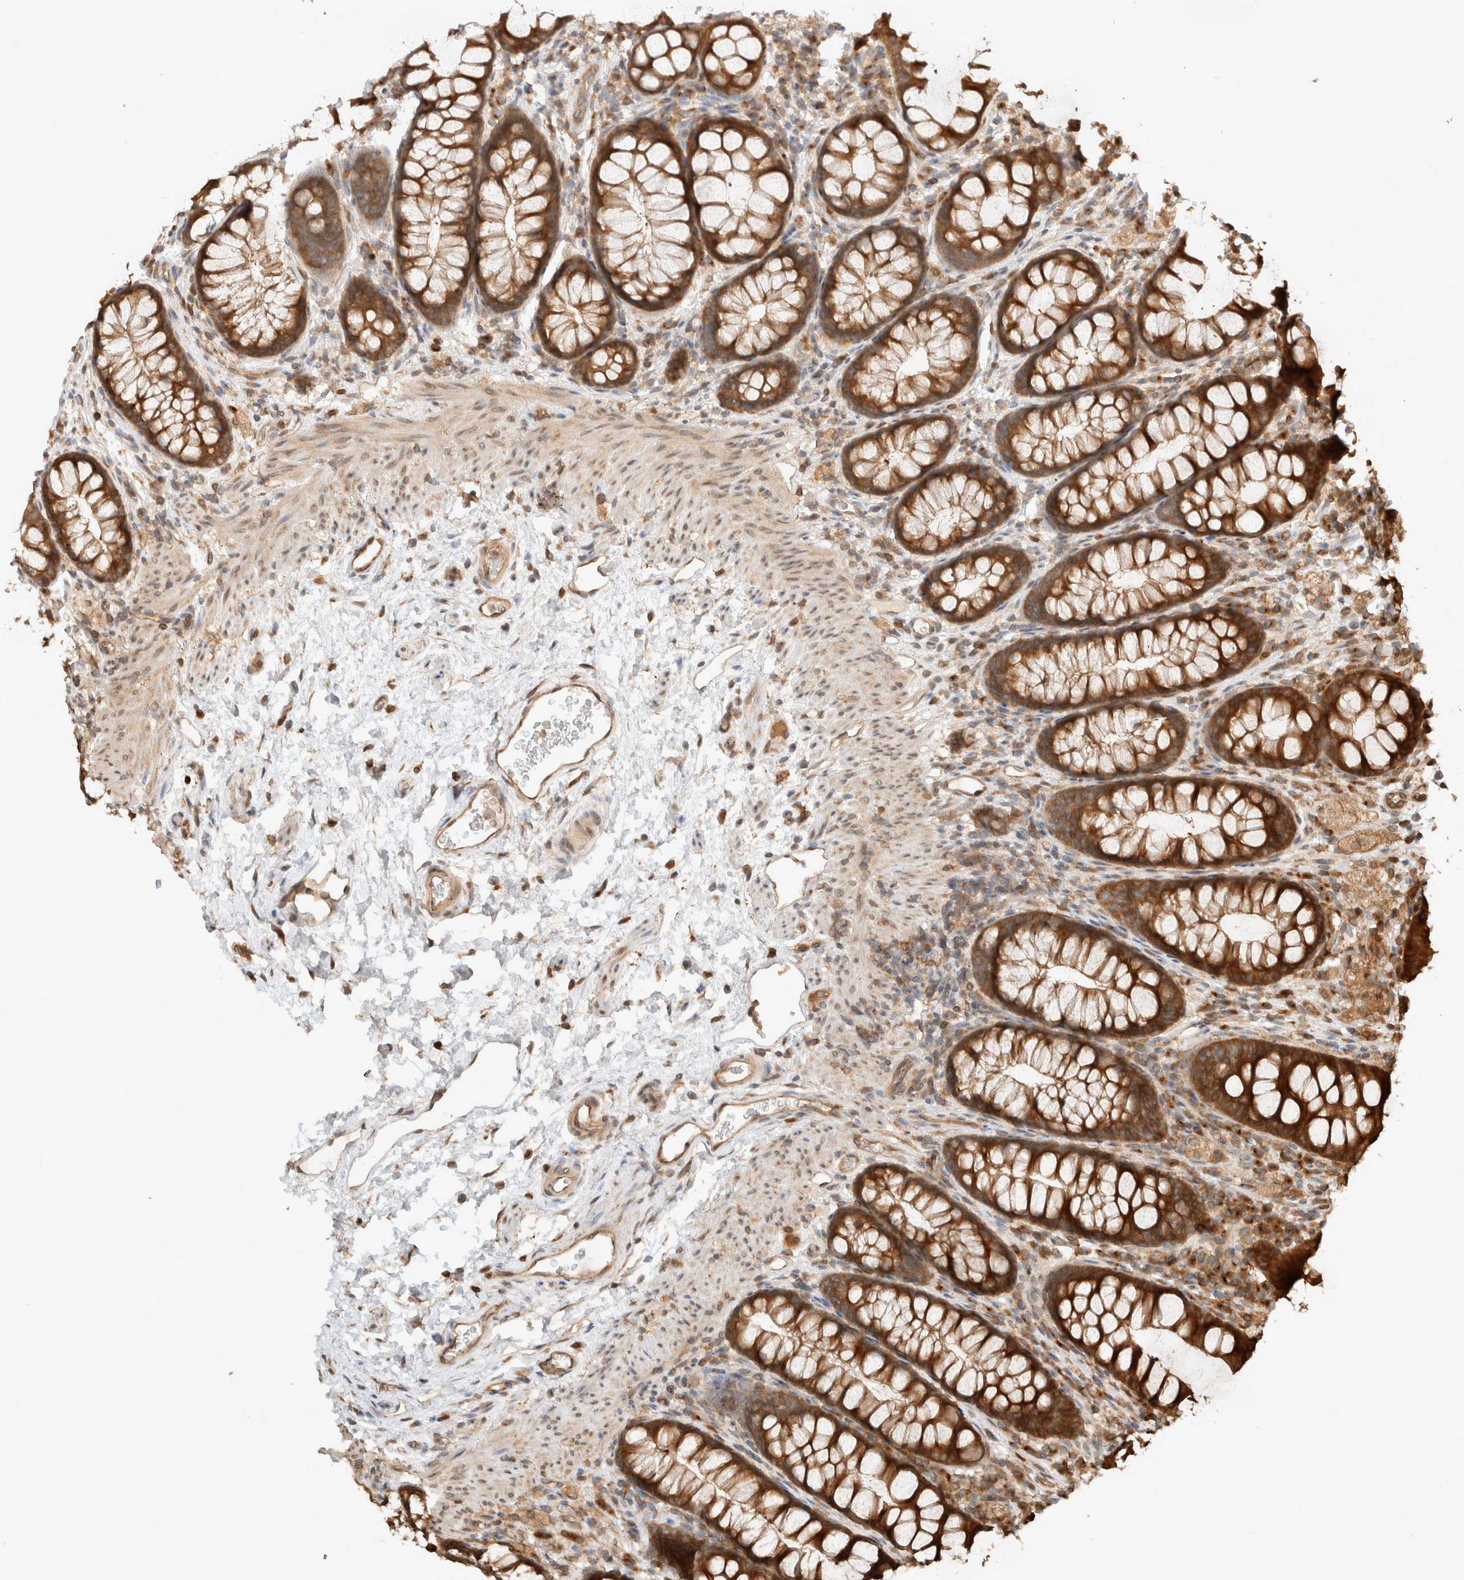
{"staining": {"intensity": "moderate", "quantity": ">75%", "location": "cytoplasmic/membranous"}, "tissue": "colon", "cell_type": "Endothelial cells", "image_type": "normal", "snomed": [{"axis": "morphology", "description": "Normal tissue, NOS"}, {"axis": "topography", "description": "Colon"}], "caption": "Immunohistochemistry (IHC) photomicrograph of unremarkable human colon stained for a protein (brown), which displays medium levels of moderate cytoplasmic/membranous positivity in approximately >75% of endothelial cells.", "gene": "ARFGEF2", "patient": {"sex": "female", "age": 62}}